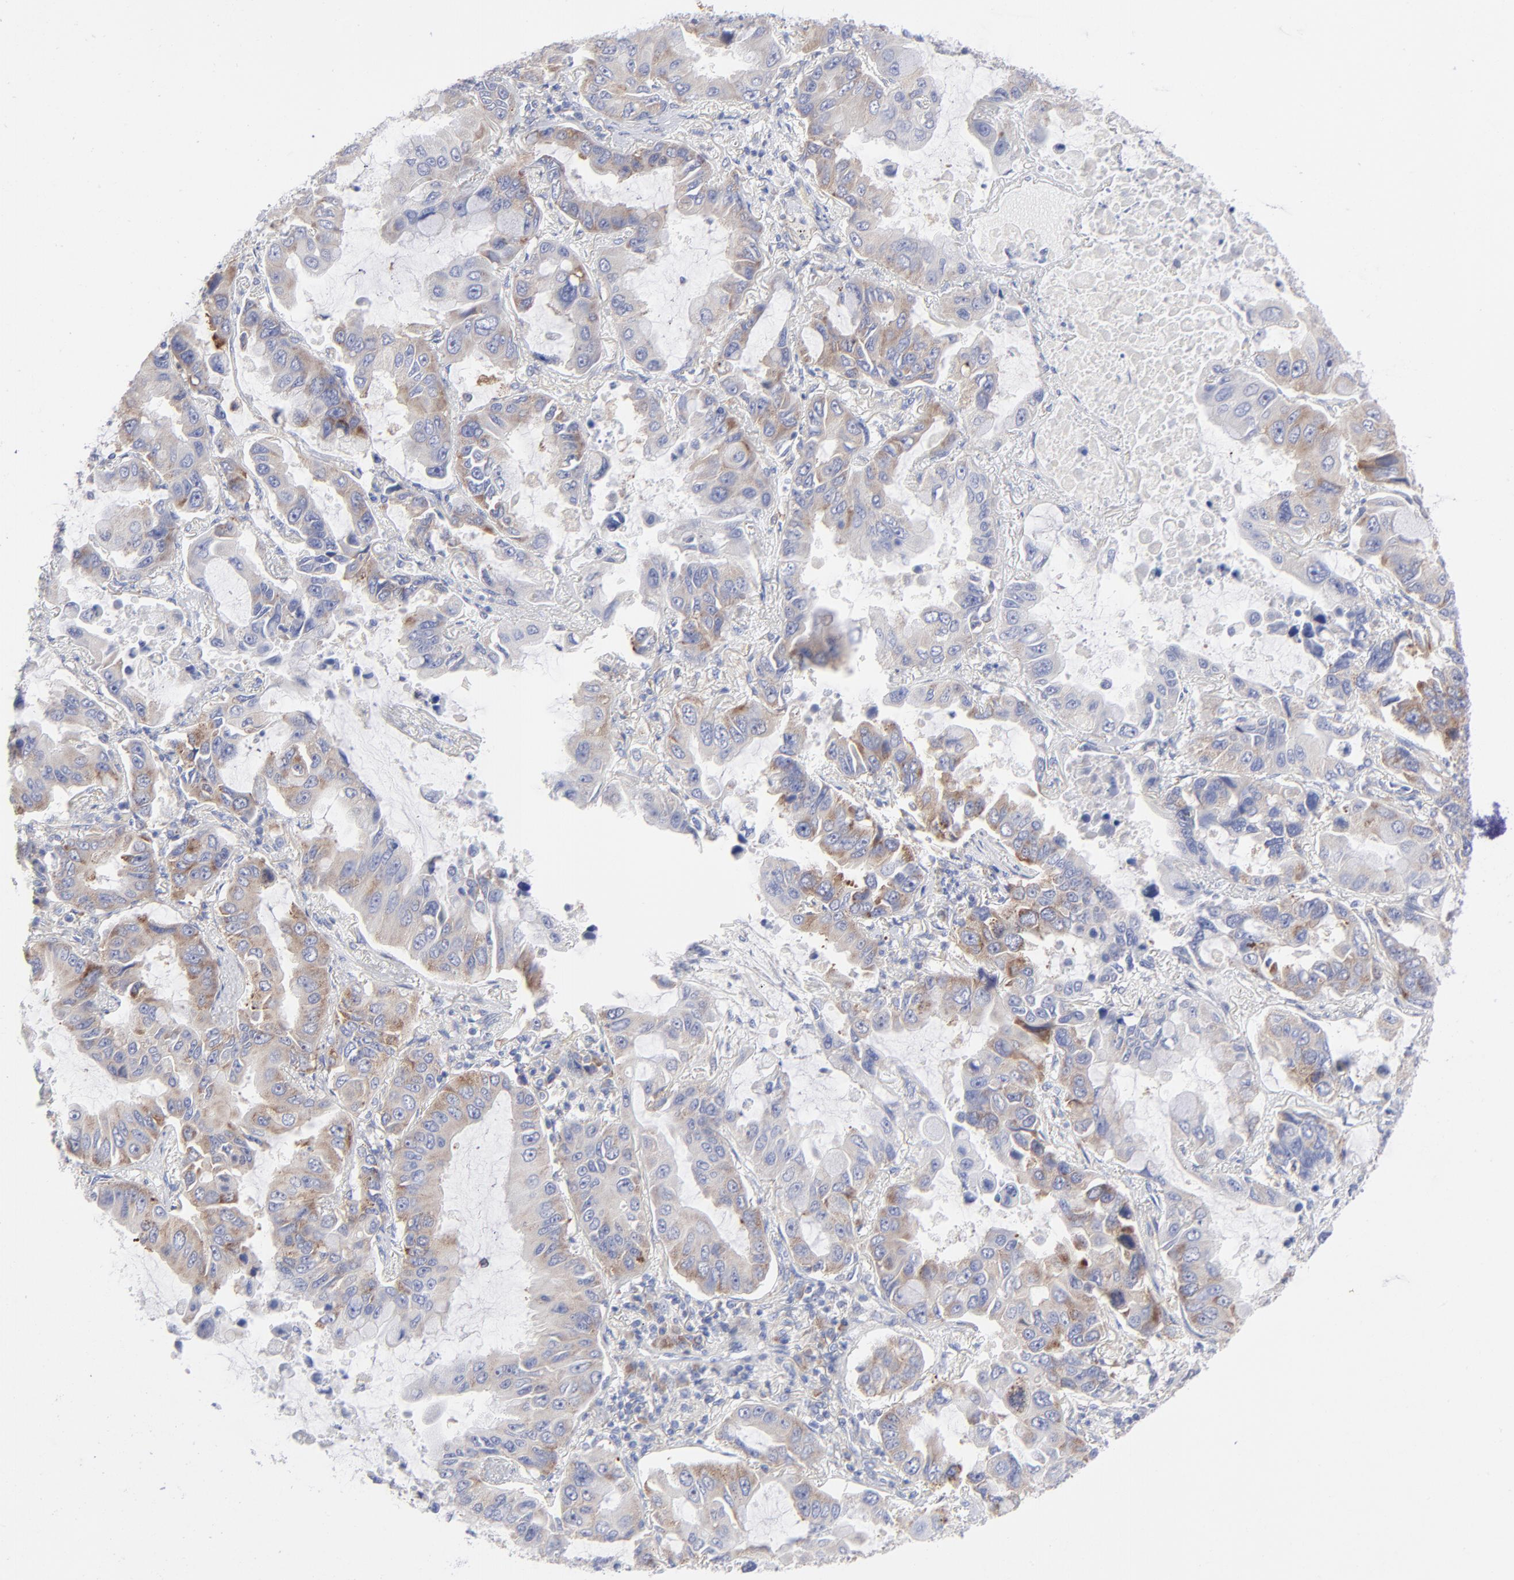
{"staining": {"intensity": "moderate", "quantity": ">75%", "location": "cytoplasmic/membranous"}, "tissue": "lung cancer", "cell_type": "Tumor cells", "image_type": "cancer", "snomed": [{"axis": "morphology", "description": "Adenocarcinoma, NOS"}, {"axis": "topography", "description": "Lung"}], "caption": "Tumor cells show moderate cytoplasmic/membranous expression in approximately >75% of cells in lung cancer.", "gene": "EIF2AK2", "patient": {"sex": "male", "age": 64}}